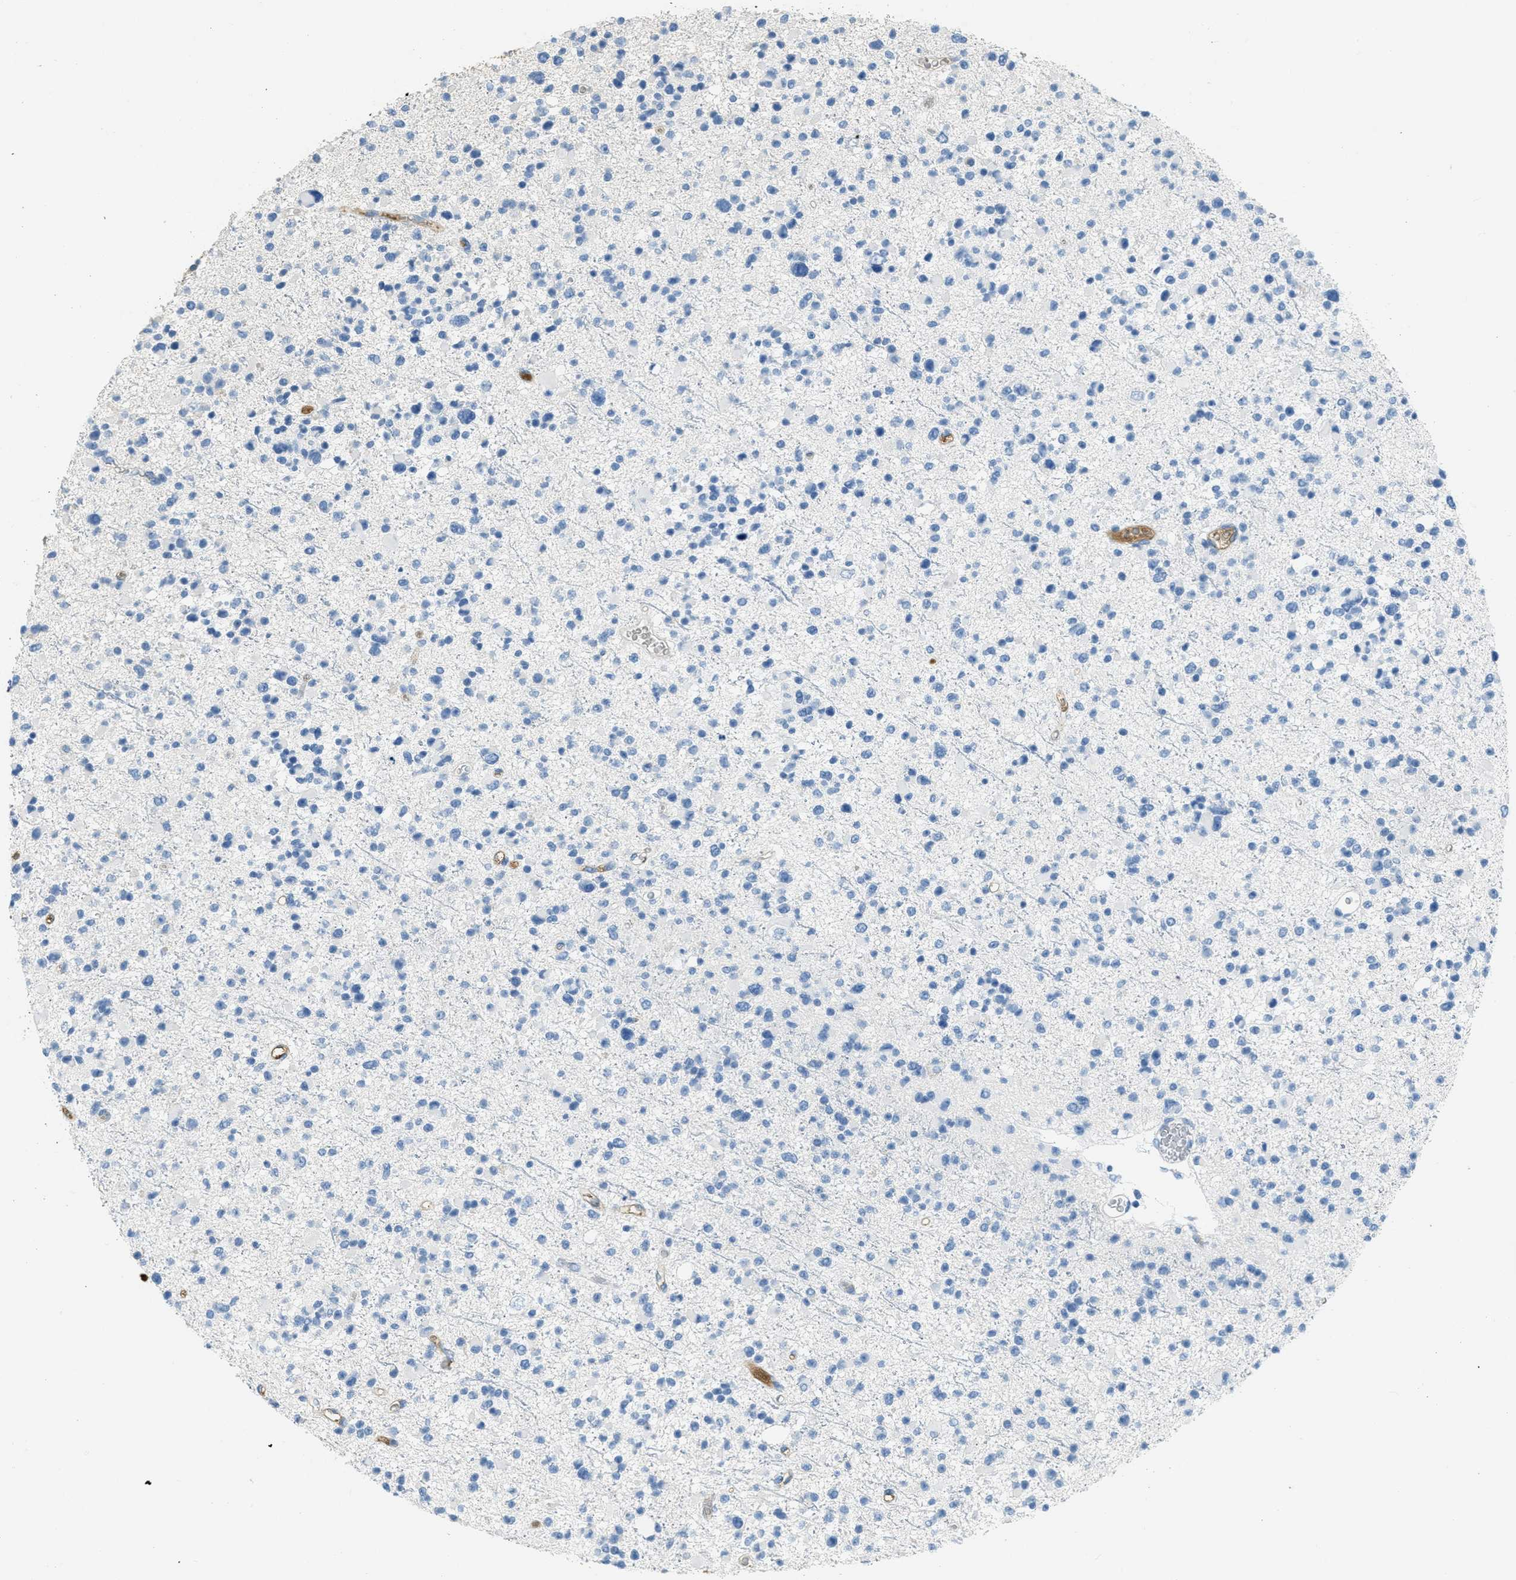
{"staining": {"intensity": "negative", "quantity": "none", "location": "none"}, "tissue": "glioma", "cell_type": "Tumor cells", "image_type": "cancer", "snomed": [{"axis": "morphology", "description": "Glioma, malignant, Low grade"}, {"axis": "topography", "description": "Brain"}], "caption": "Tumor cells are negative for brown protein staining in glioma.", "gene": "PRTN3", "patient": {"sex": "female", "age": 22}}